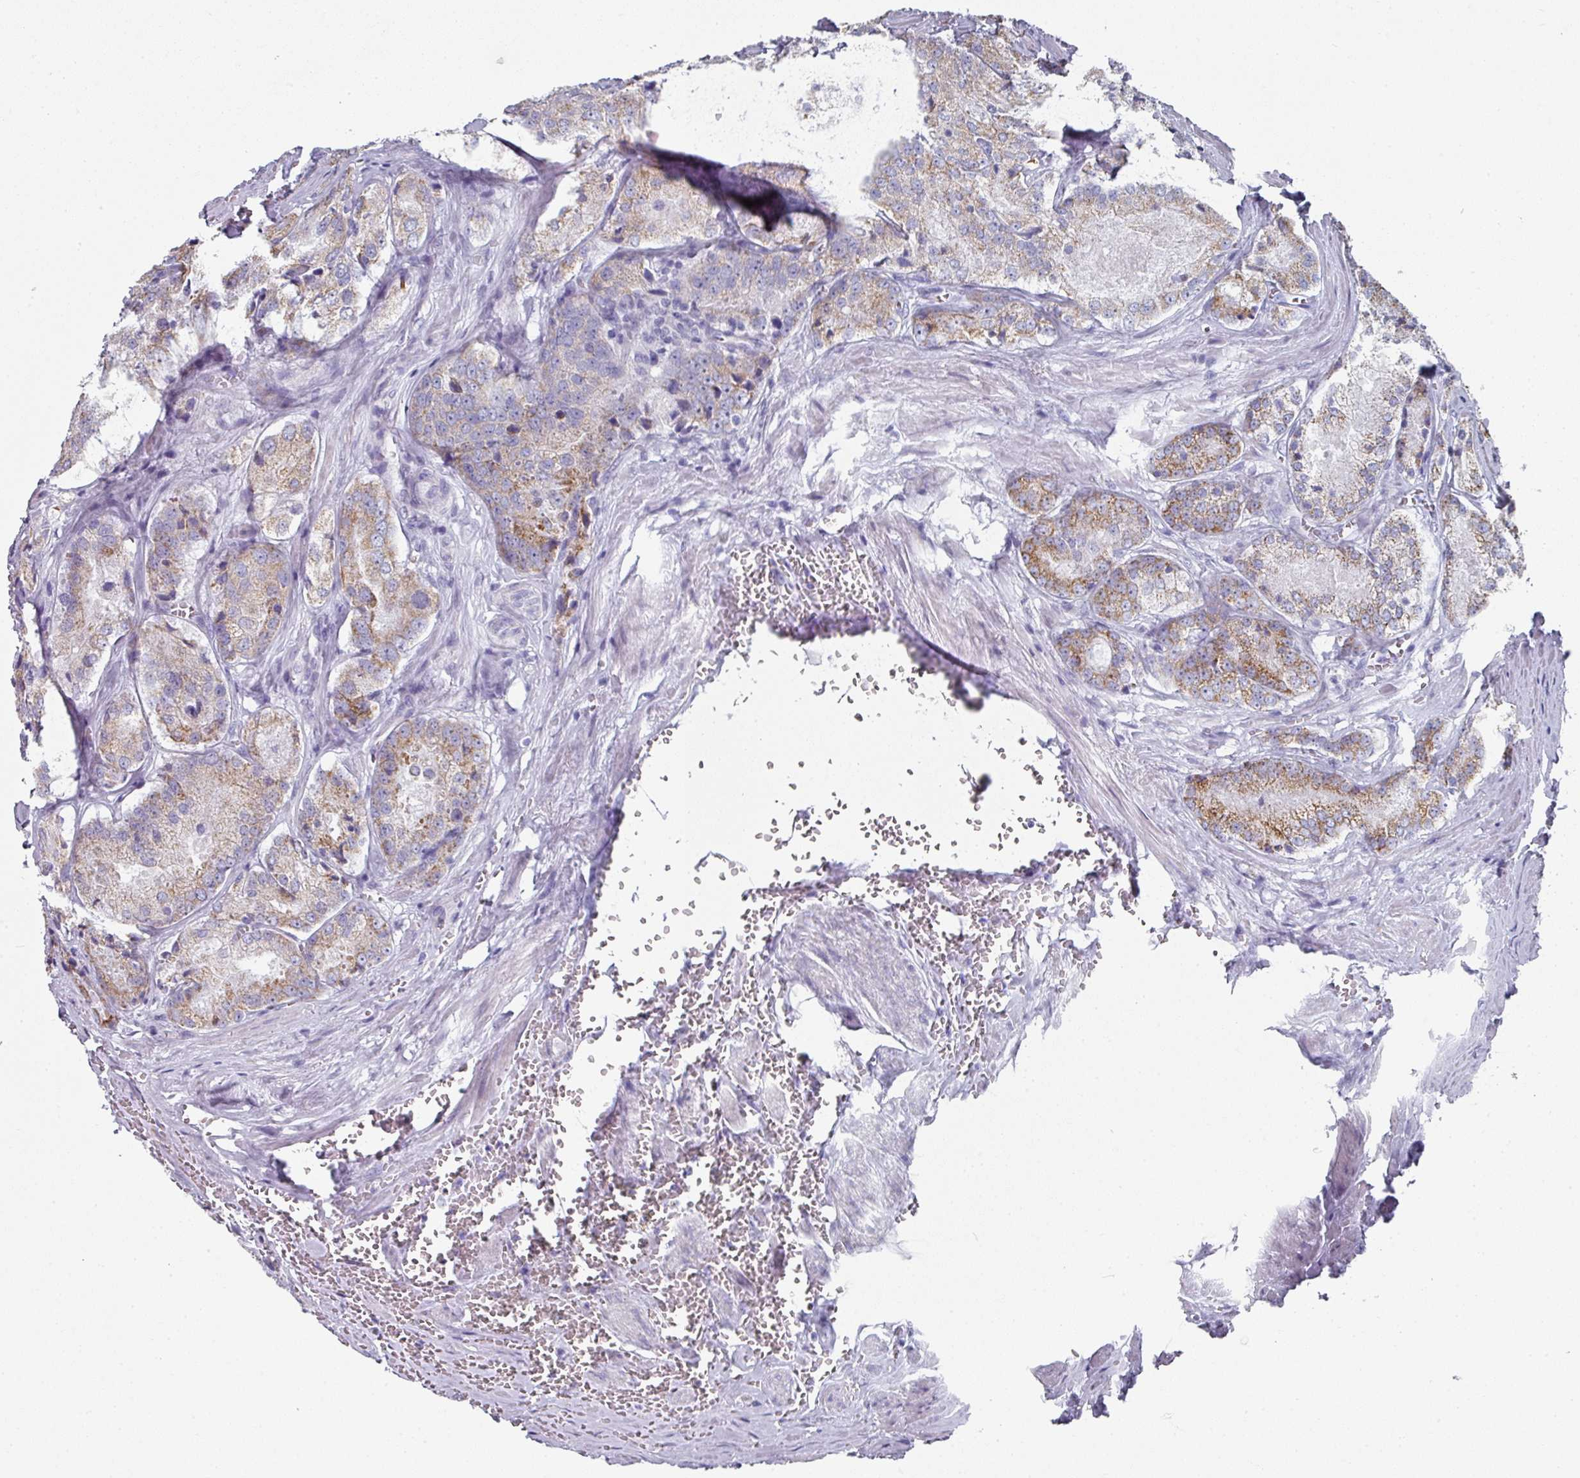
{"staining": {"intensity": "moderate", "quantity": ">75%", "location": "cytoplasmic/membranous"}, "tissue": "prostate cancer", "cell_type": "Tumor cells", "image_type": "cancer", "snomed": [{"axis": "morphology", "description": "Adenocarcinoma, Low grade"}, {"axis": "topography", "description": "Prostate"}], "caption": "Immunohistochemical staining of prostate low-grade adenocarcinoma demonstrates moderate cytoplasmic/membranous protein staining in approximately >75% of tumor cells. The staining was performed using DAB (3,3'-diaminobenzidine) to visualize the protein expression in brown, while the nuclei were stained in blue with hematoxylin (Magnification: 20x).", "gene": "SETBP1", "patient": {"sex": "male", "age": 68}}